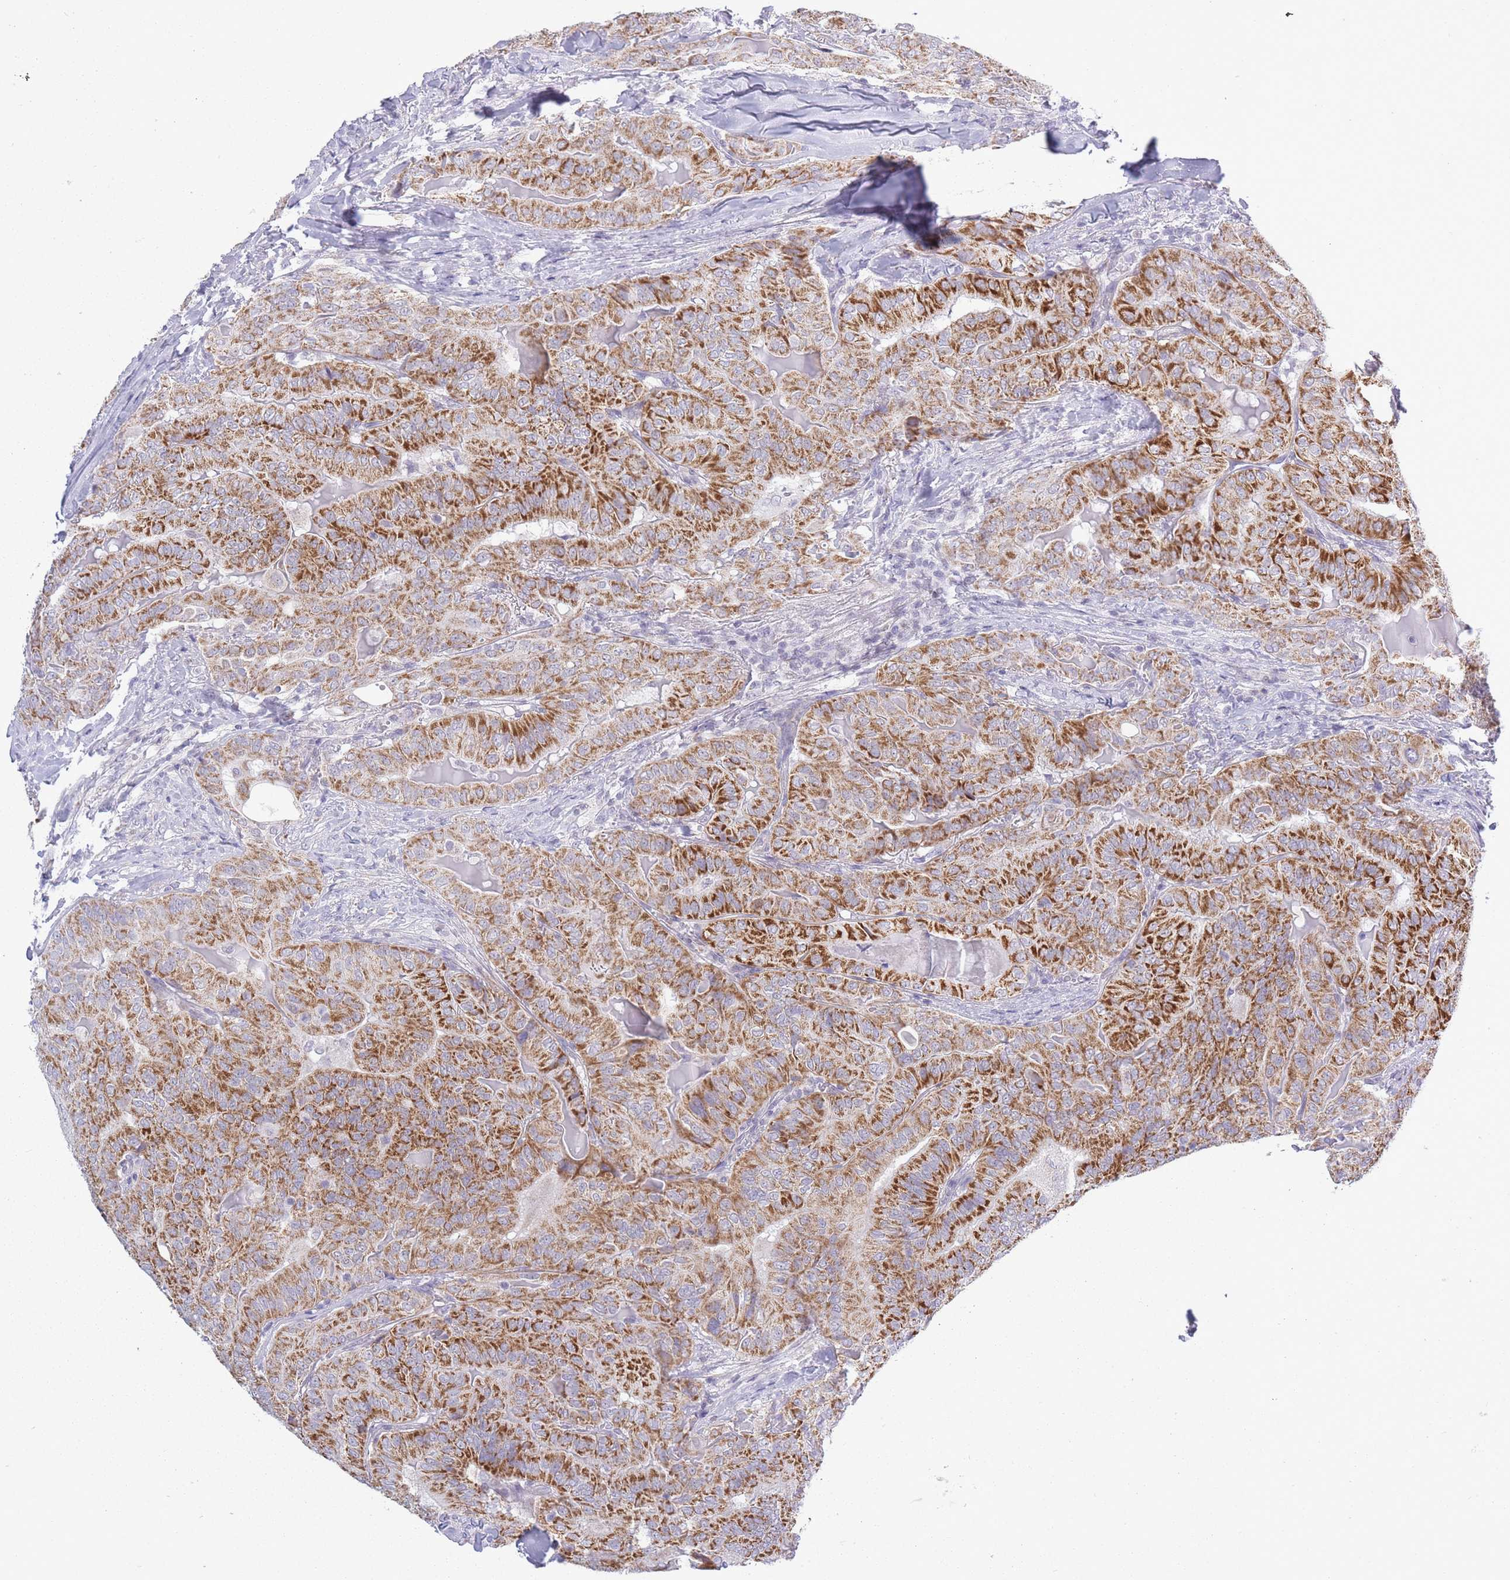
{"staining": {"intensity": "strong", "quantity": ">75%", "location": "cytoplasmic/membranous"}, "tissue": "thyroid cancer", "cell_type": "Tumor cells", "image_type": "cancer", "snomed": [{"axis": "morphology", "description": "Papillary adenocarcinoma, NOS"}, {"axis": "topography", "description": "Thyroid gland"}], "caption": "The immunohistochemical stain shows strong cytoplasmic/membranous staining in tumor cells of thyroid cancer tissue. (DAB (3,3'-diaminobenzidine) = brown stain, brightfield microscopy at high magnification).", "gene": "ZBTB24", "patient": {"sex": "female", "age": 68}}